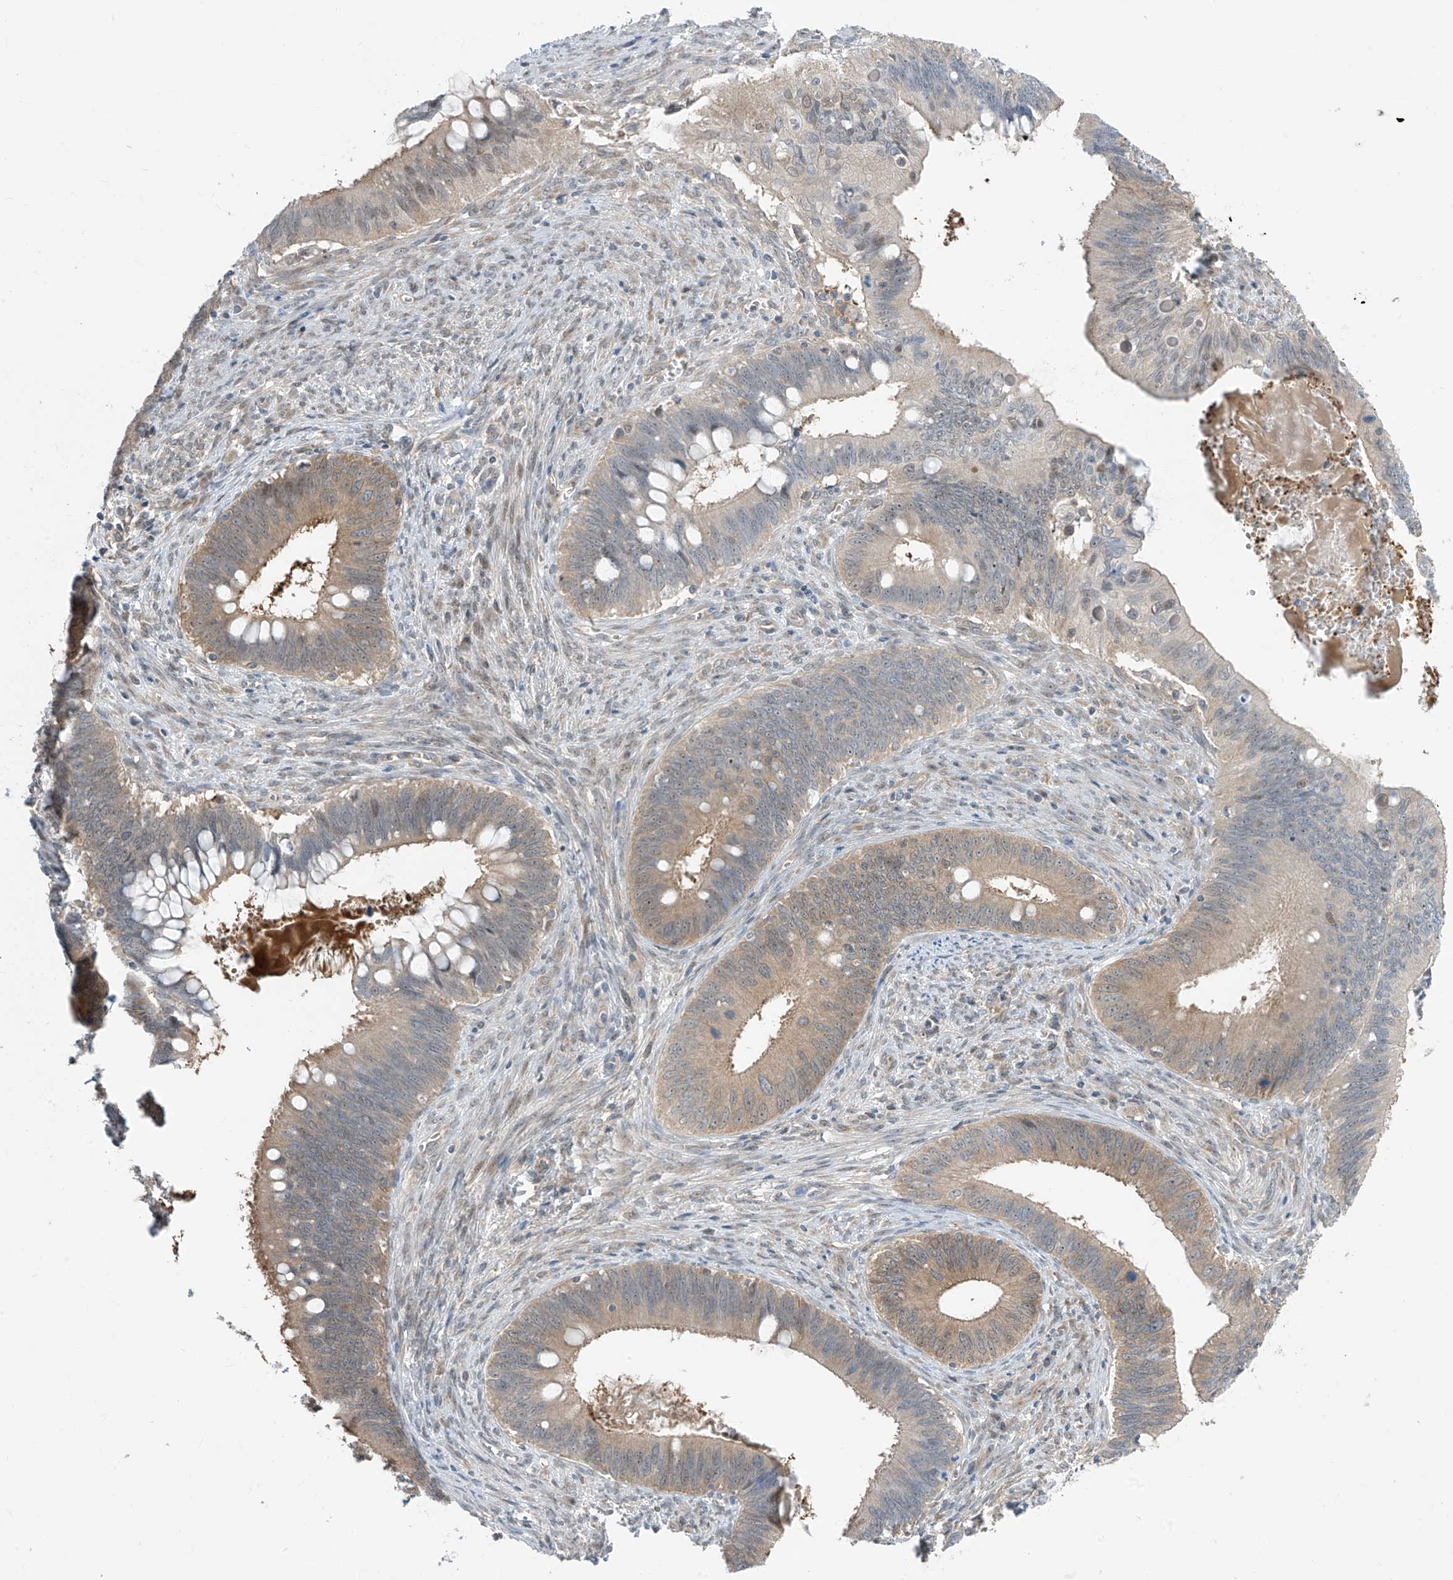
{"staining": {"intensity": "moderate", "quantity": ">75%", "location": "cytoplasmic/membranous"}, "tissue": "cervical cancer", "cell_type": "Tumor cells", "image_type": "cancer", "snomed": [{"axis": "morphology", "description": "Adenocarcinoma, NOS"}, {"axis": "topography", "description": "Cervix"}], "caption": "There is medium levels of moderate cytoplasmic/membranous staining in tumor cells of cervical cancer (adenocarcinoma), as demonstrated by immunohistochemical staining (brown color).", "gene": "TTC38", "patient": {"sex": "female", "age": 42}}